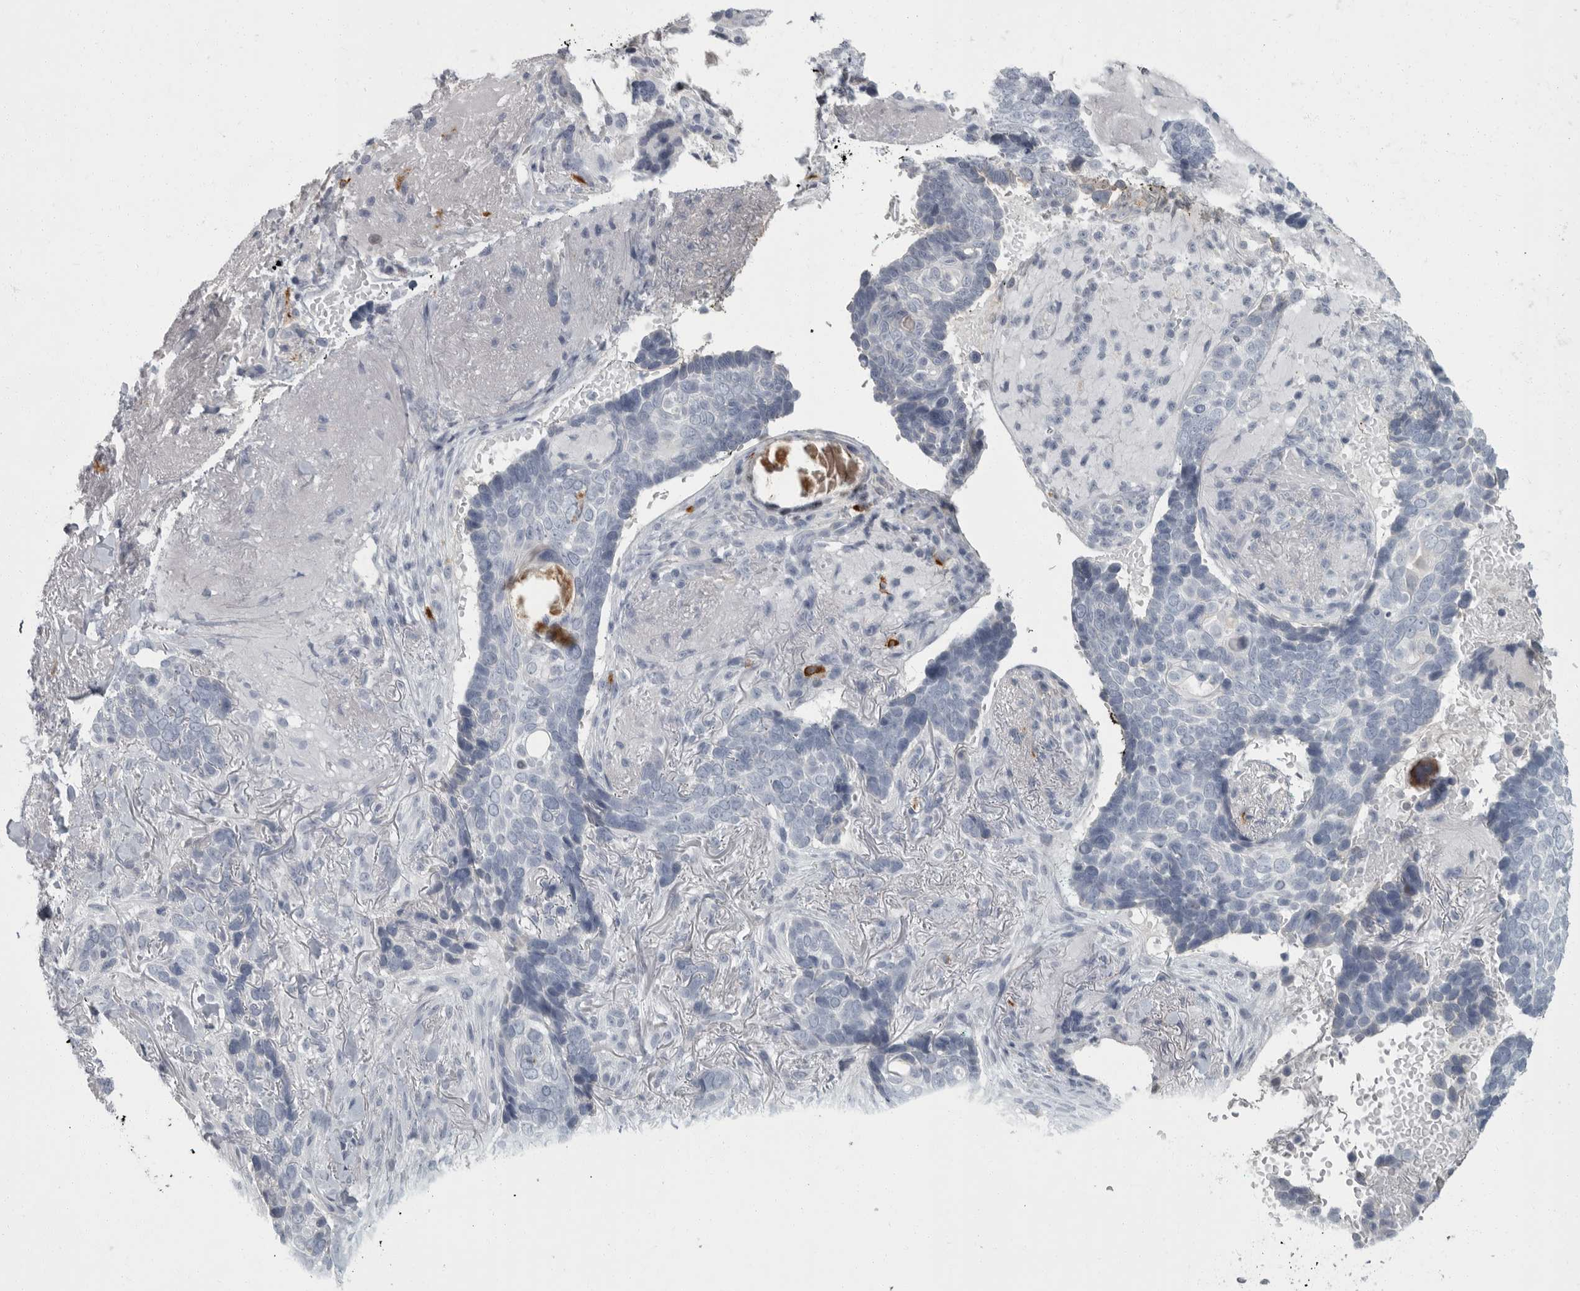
{"staining": {"intensity": "negative", "quantity": "none", "location": "none"}, "tissue": "skin cancer", "cell_type": "Tumor cells", "image_type": "cancer", "snomed": [{"axis": "morphology", "description": "Basal cell carcinoma"}, {"axis": "topography", "description": "Skin"}], "caption": "Immunohistochemical staining of basal cell carcinoma (skin) exhibits no significant positivity in tumor cells. The staining is performed using DAB brown chromogen with nuclei counter-stained in using hematoxylin.", "gene": "SLC25A39", "patient": {"sex": "female", "age": 82}}